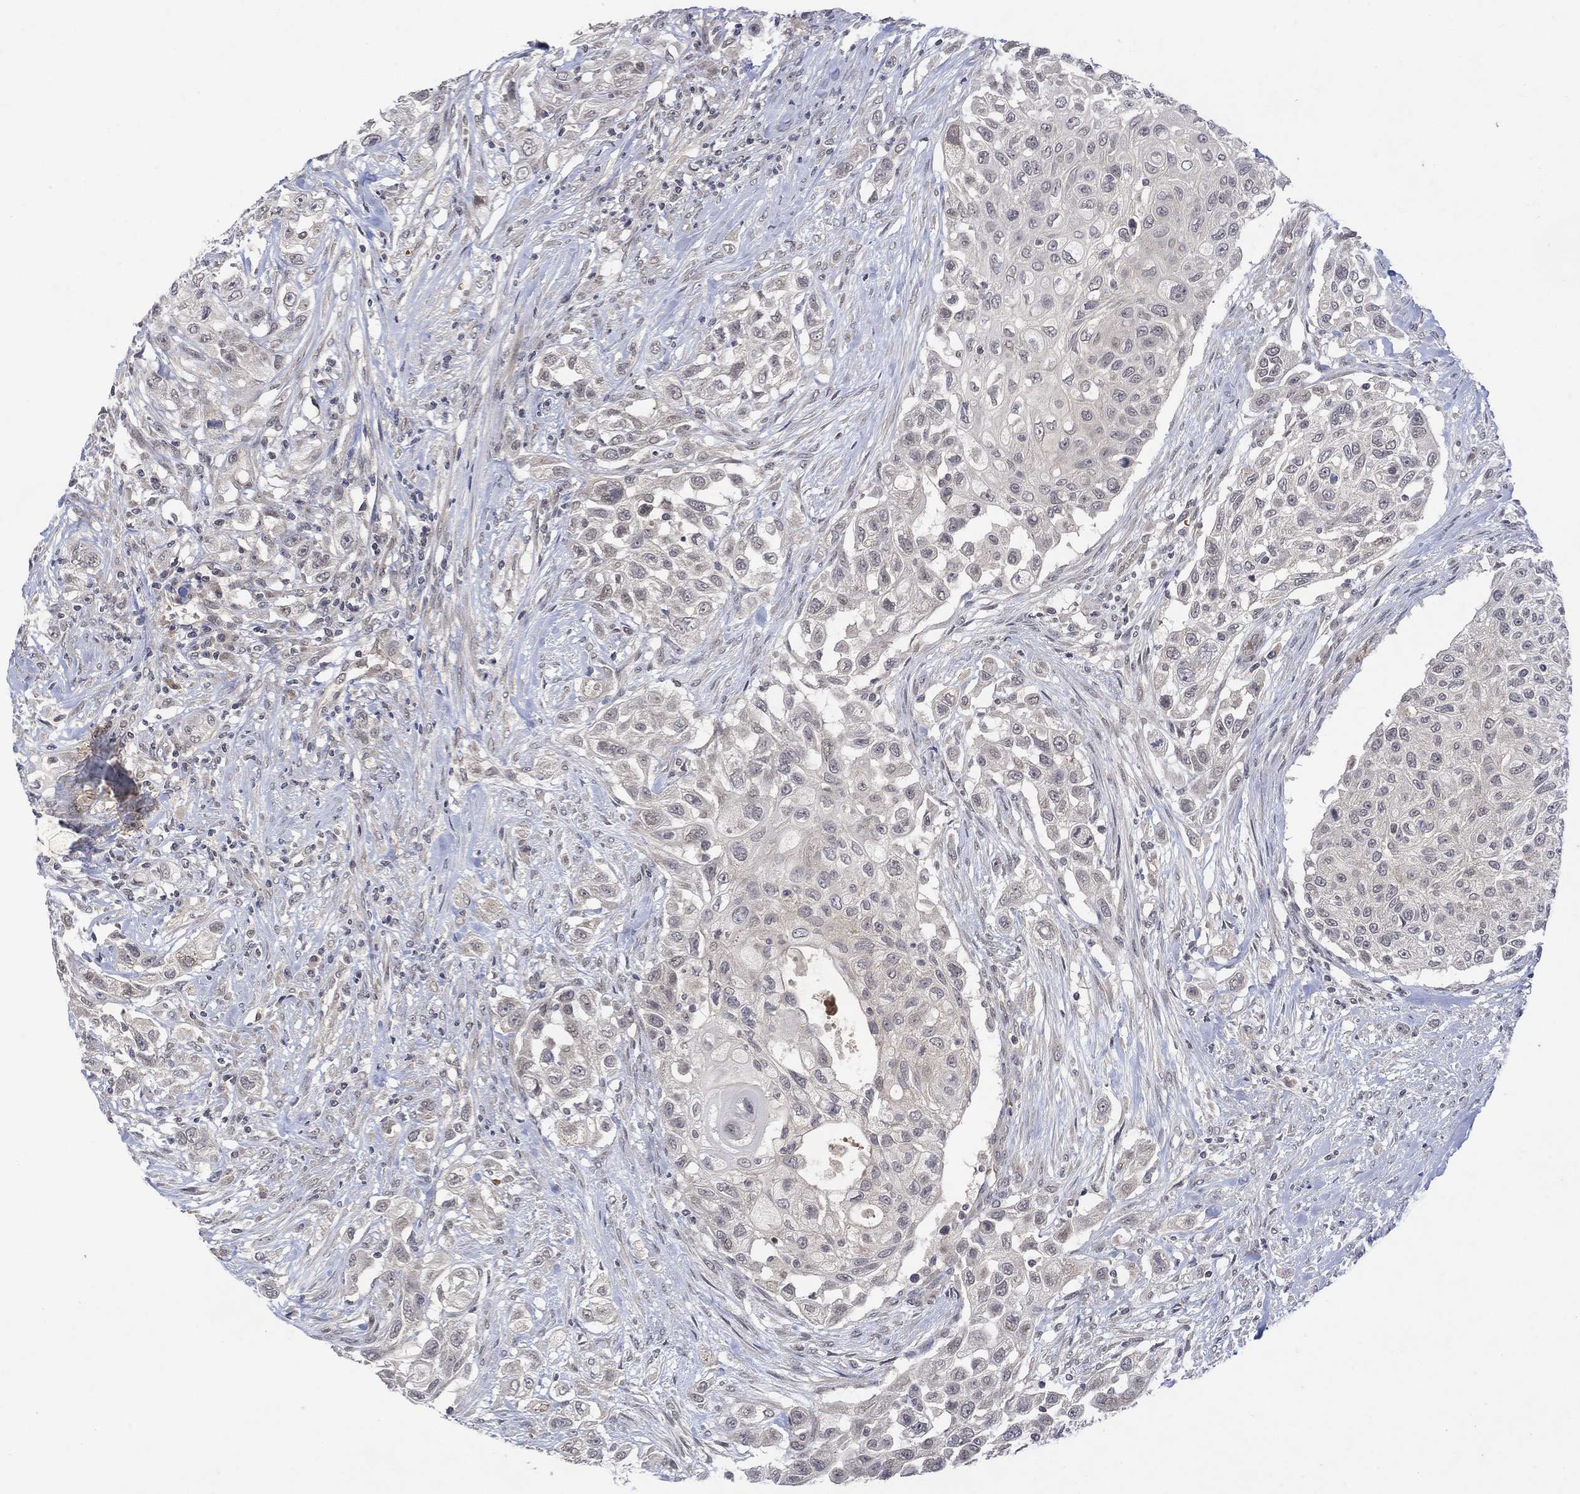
{"staining": {"intensity": "negative", "quantity": "none", "location": "none"}, "tissue": "urothelial cancer", "cell_type": "Tumor cells", "image_type": "cancer", "snomed": [{"axis": "morphology", "description": "Urothelial carcinoma, High grade"}, {"axis": "topography", "description": "Urinary bladder"}], "caption": "Tumor cells are negative for brown protein staining in urothelial carcinoma (high-grade). The staining is performed using DAB brown chromogen with nuclei counter-stained in using hematoxylin.", "gene": "GRIN2D", "patient": {"sex": "female", "age": 56}}